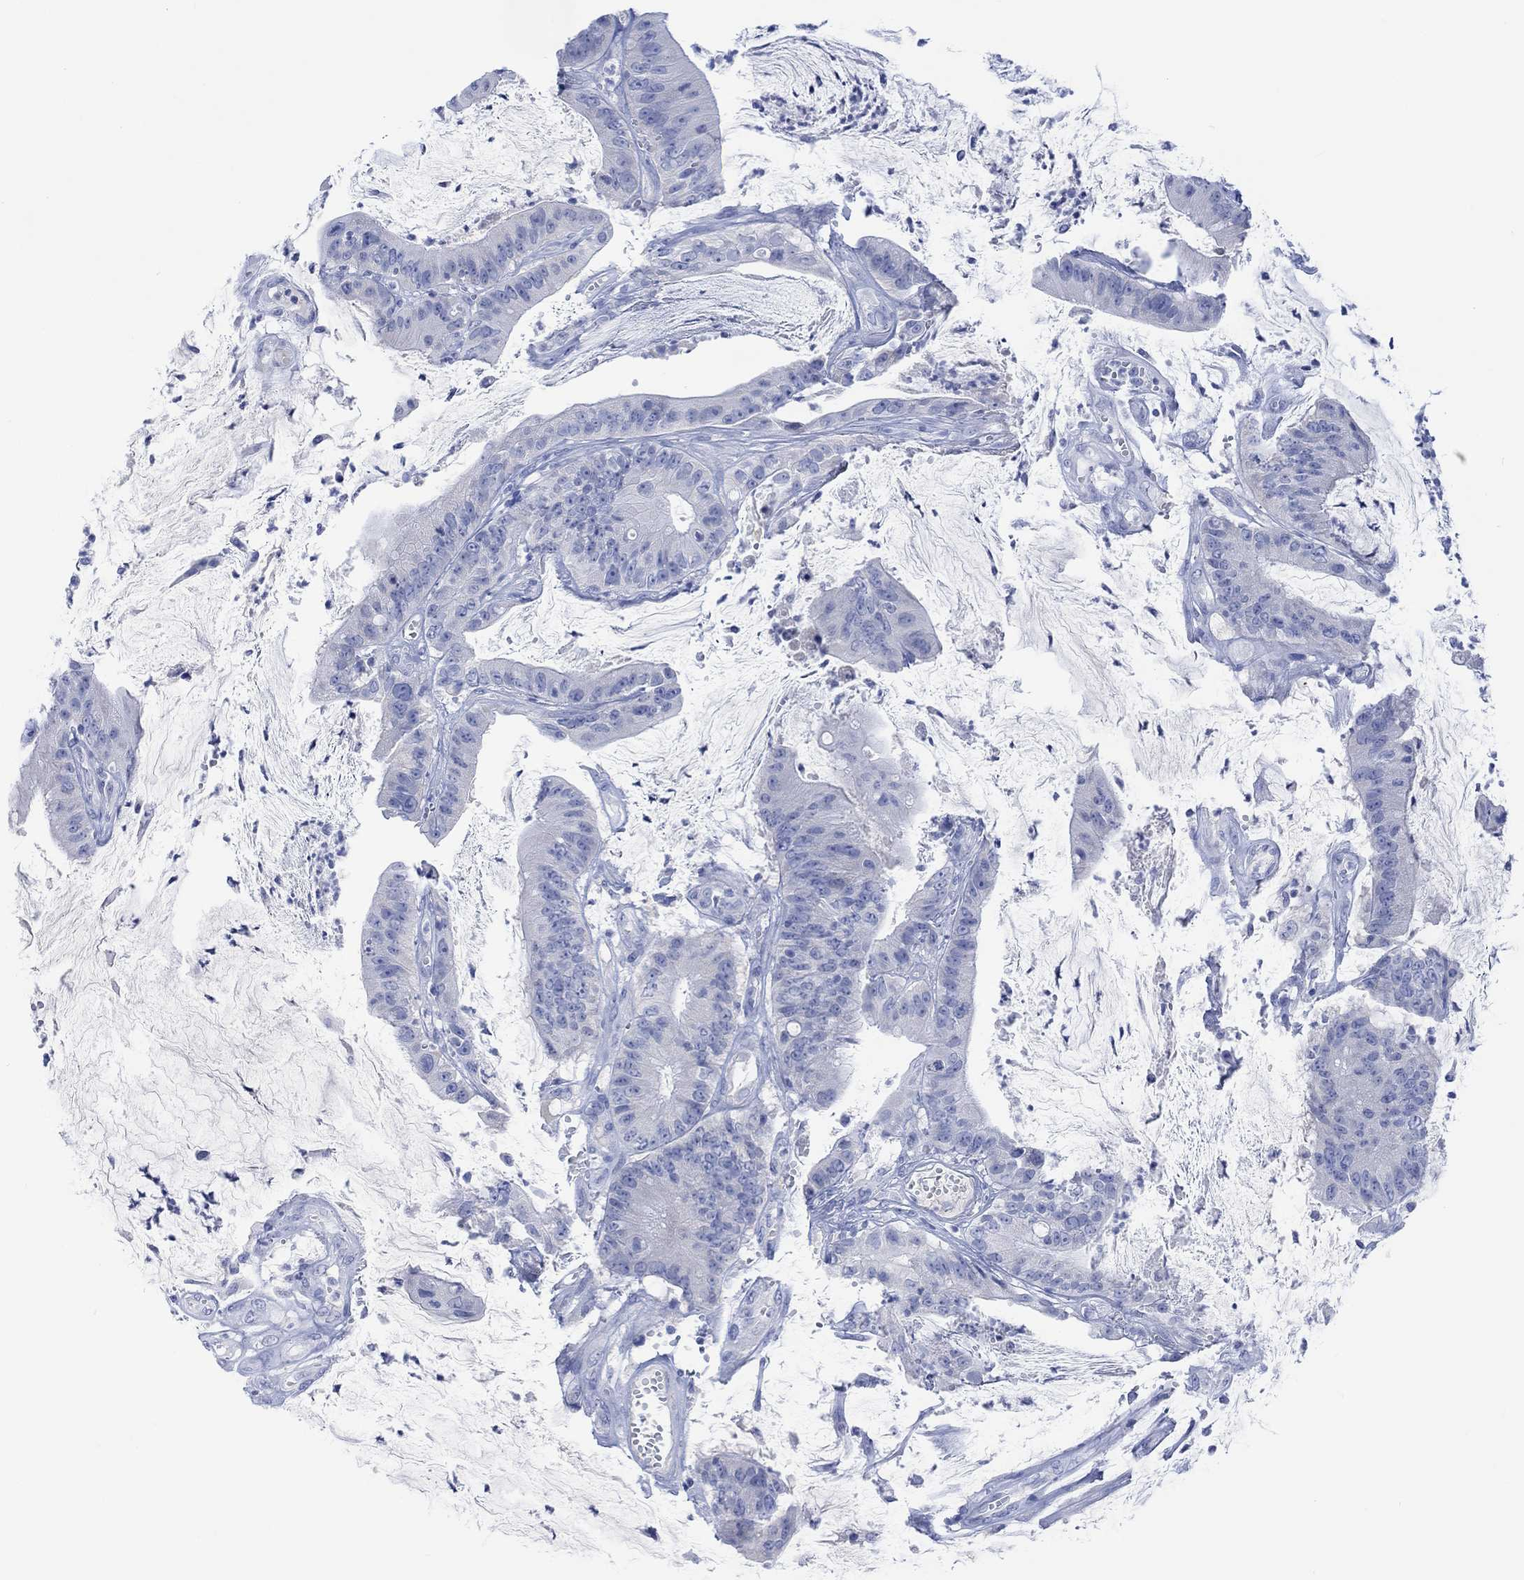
{"staining": {"intensity": "negative", "quantity": "none", "location": "none"}, "tissue": "colorectal cancer", "cell_type": "Tumor cells", "image_type": "cancer", "snomed": [{"axis": "morphology", "description": "Adenocarcinoma, NOS"}, {"axis": "topography", "description": "Colon"}], "caption": "Immunohistochemistry micrograph of human colorectal cancer stained for a protein (brown), which displays no expression in tumor cells.", "gene": "CALCA", "patient": {"sex": "female", "age": 69}}